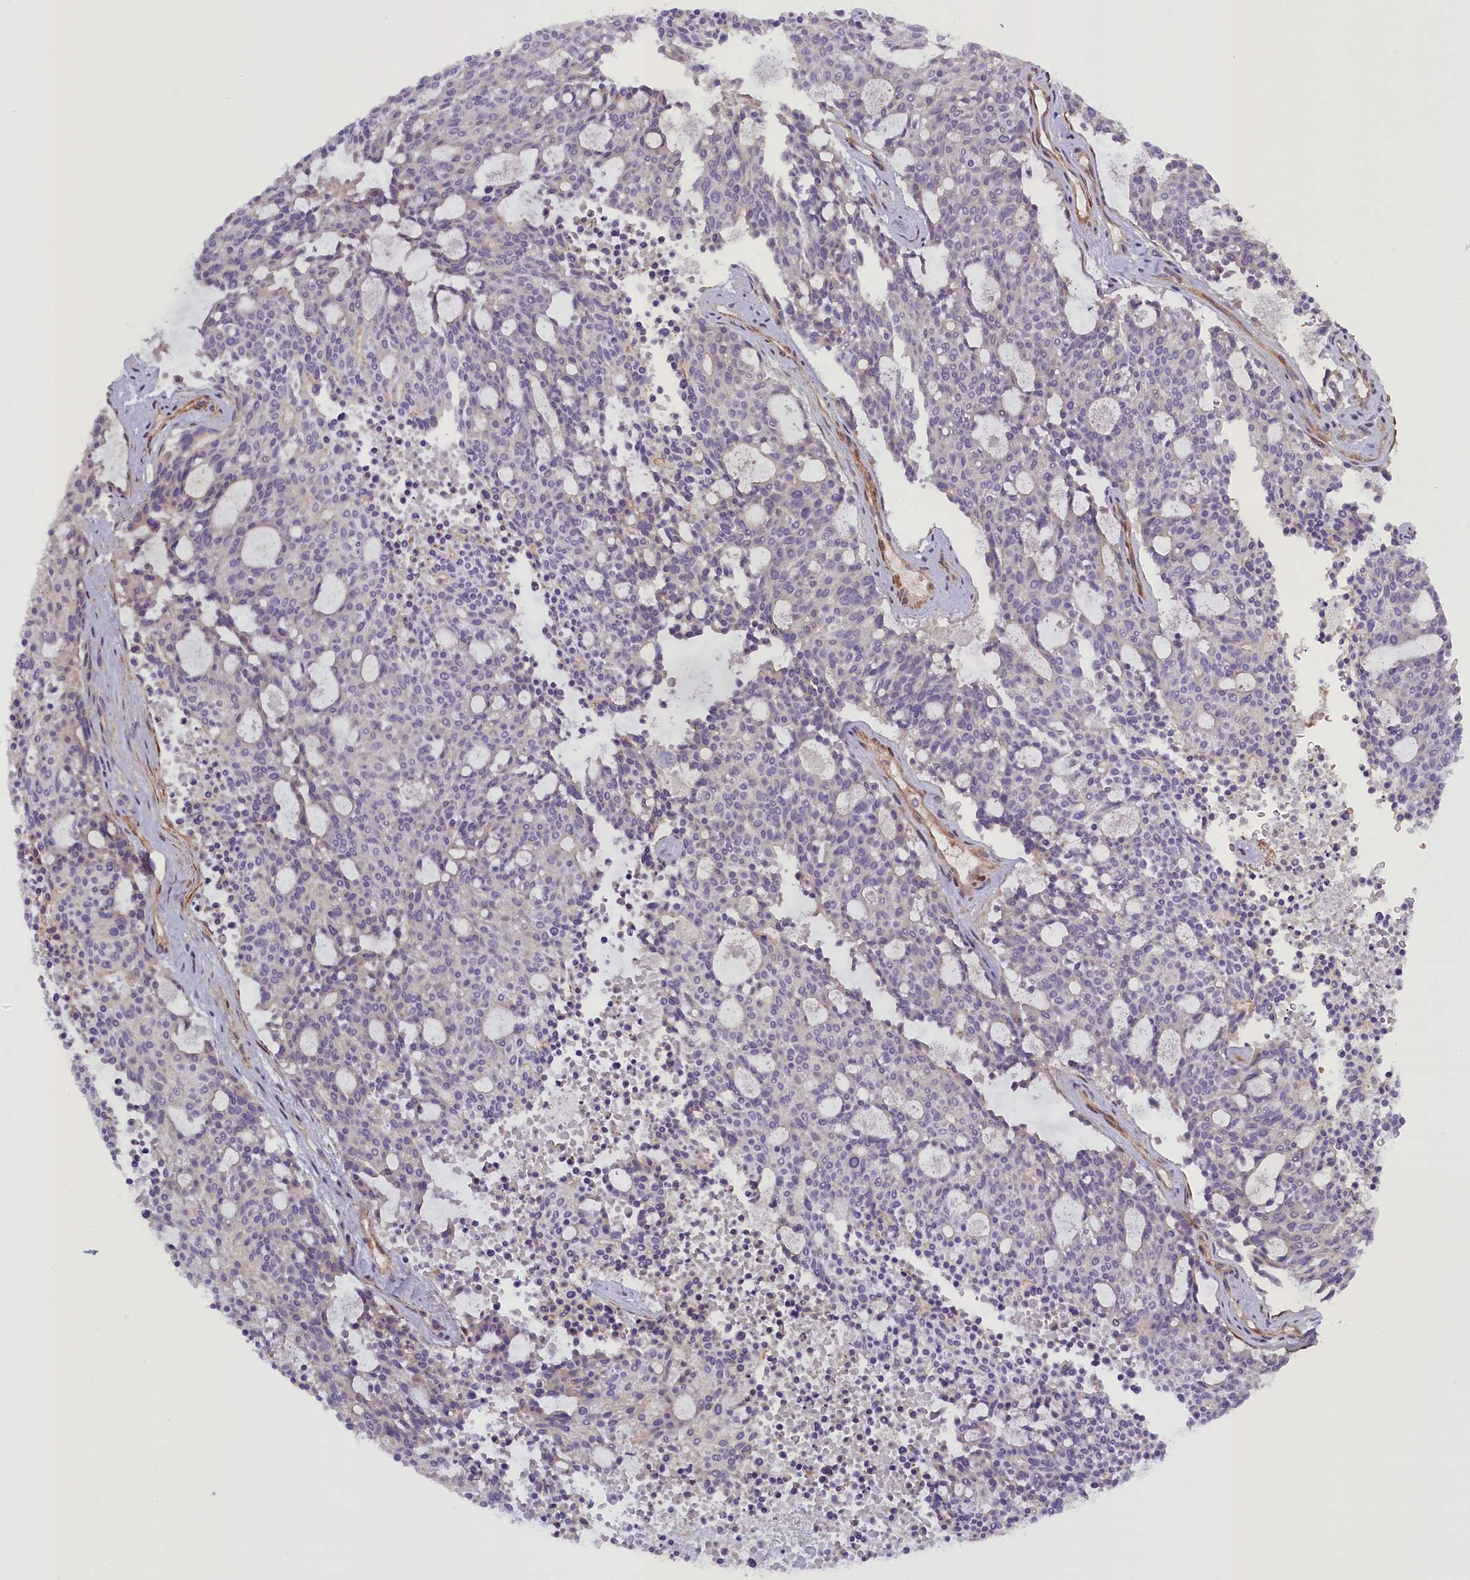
{"staining": {"intensity": "negative", "quantity": "none", "location": "none"}, "tissue": "carcinoid", "cell_type": "Tumor cells", "image_type": "cancer", "snomed": [{"axis": "morphology", "description": "Carcinoid, malignant, NOS"}, {"axis": "topography", "description": "Pancreas"}], "caption": "Protein analysis of carcinoid exhibits no significant expression in tumor cells.", "gene": "FUZ", "patient": {"sex": "female", "age": 54}}